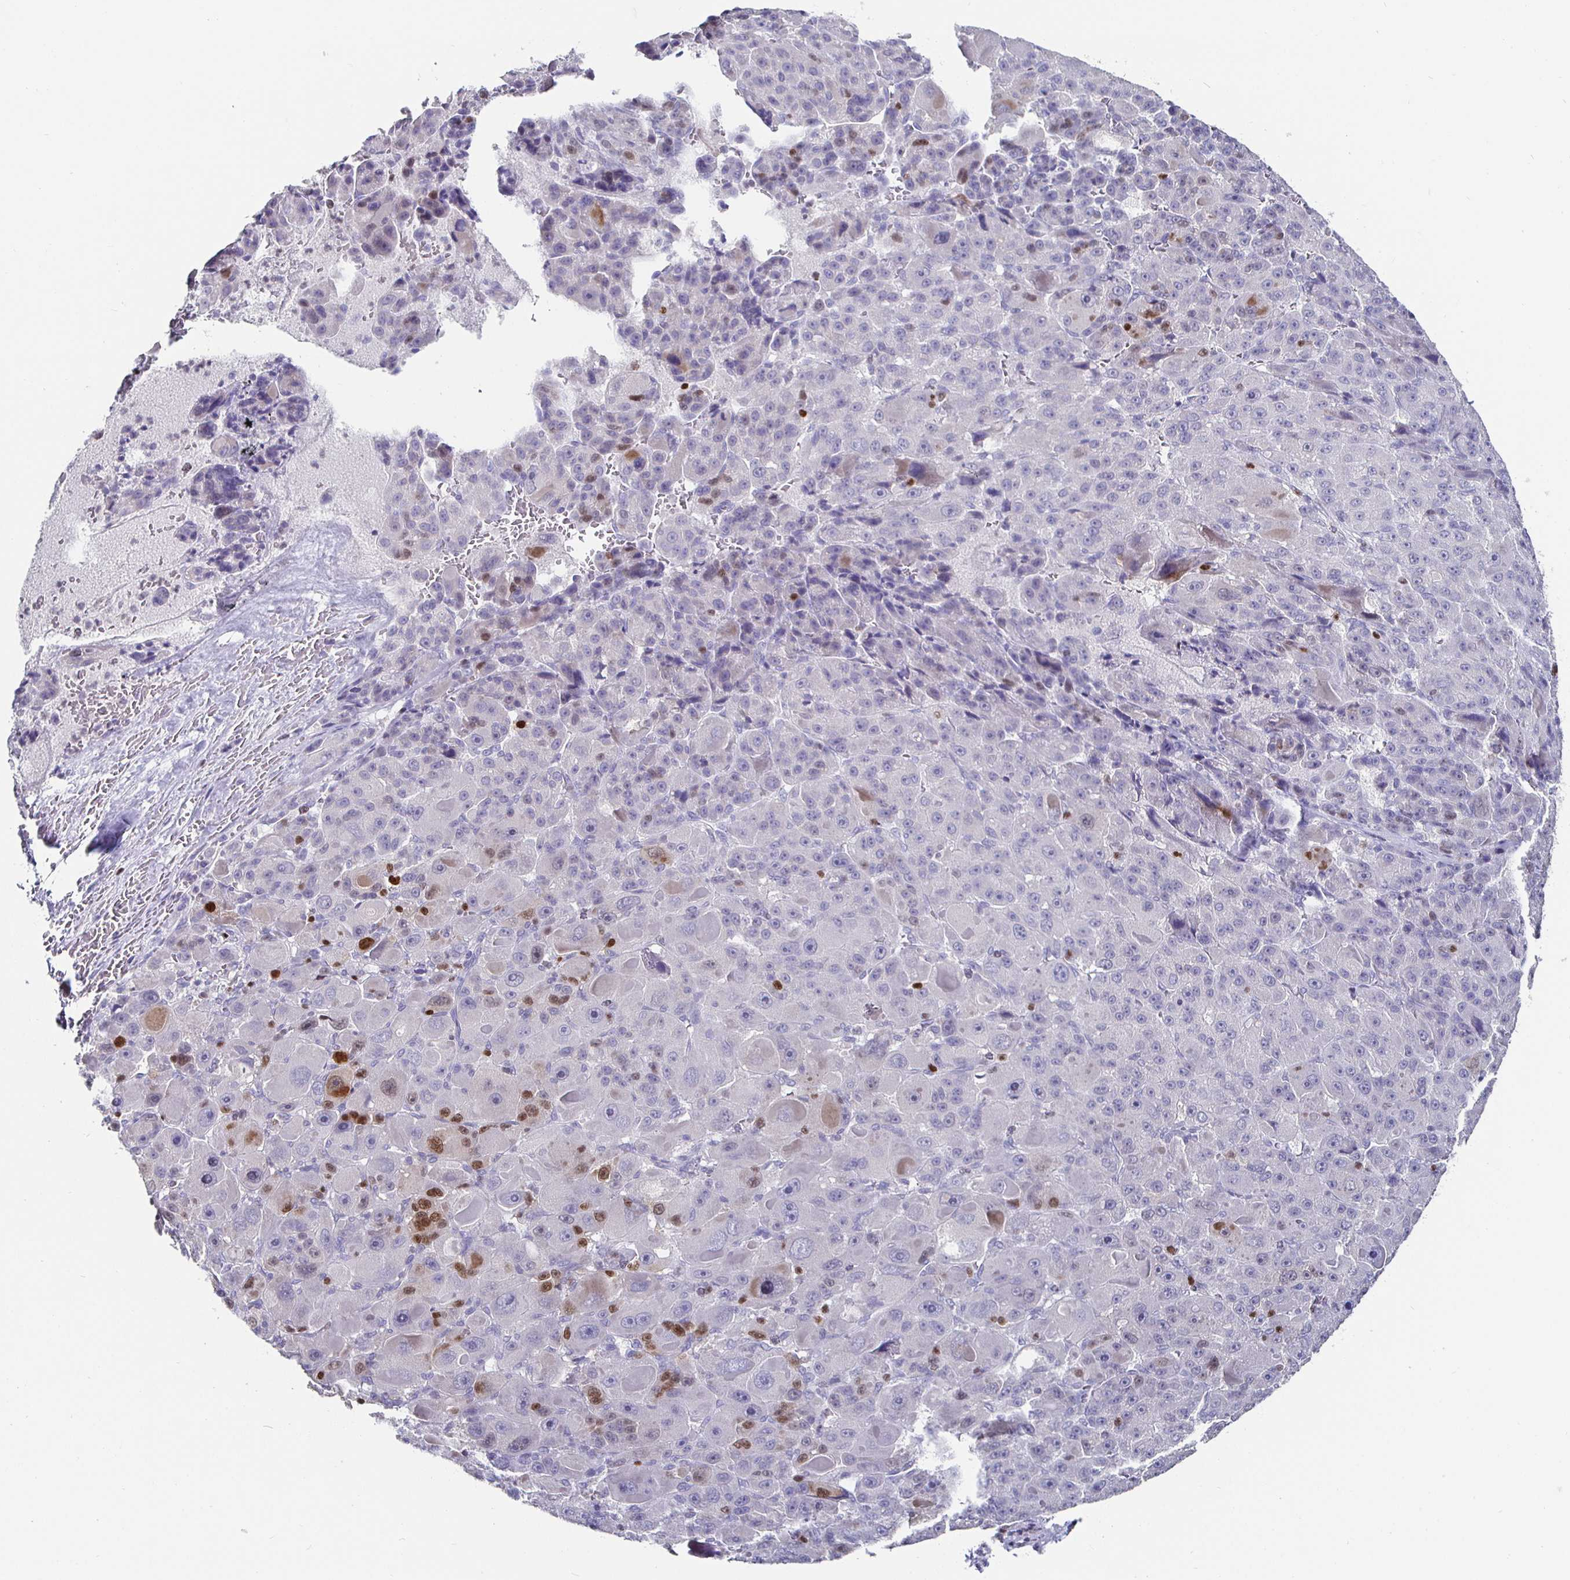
{"staining": {"intensity": "moderate", "quantity": "<25%", "location": "nuclear"}, "tissue": "liver cancer", "cell_type": "Tumor cells", "image_type": "cancer", "snomed": [{"axis": "morphology", "description": "Carcinoma, Hepatocellular, NOS"}, {"axis": "topography", "description": "Liver"}], "caption": "DAB immunohistochemical staining of human liver hepatocellular carcinoma demonstrates moderate nuclear protein expression in about <25% of tumor cells.", "gene": "RUNX2", "patient": {"sex": "male", "age": 76}}